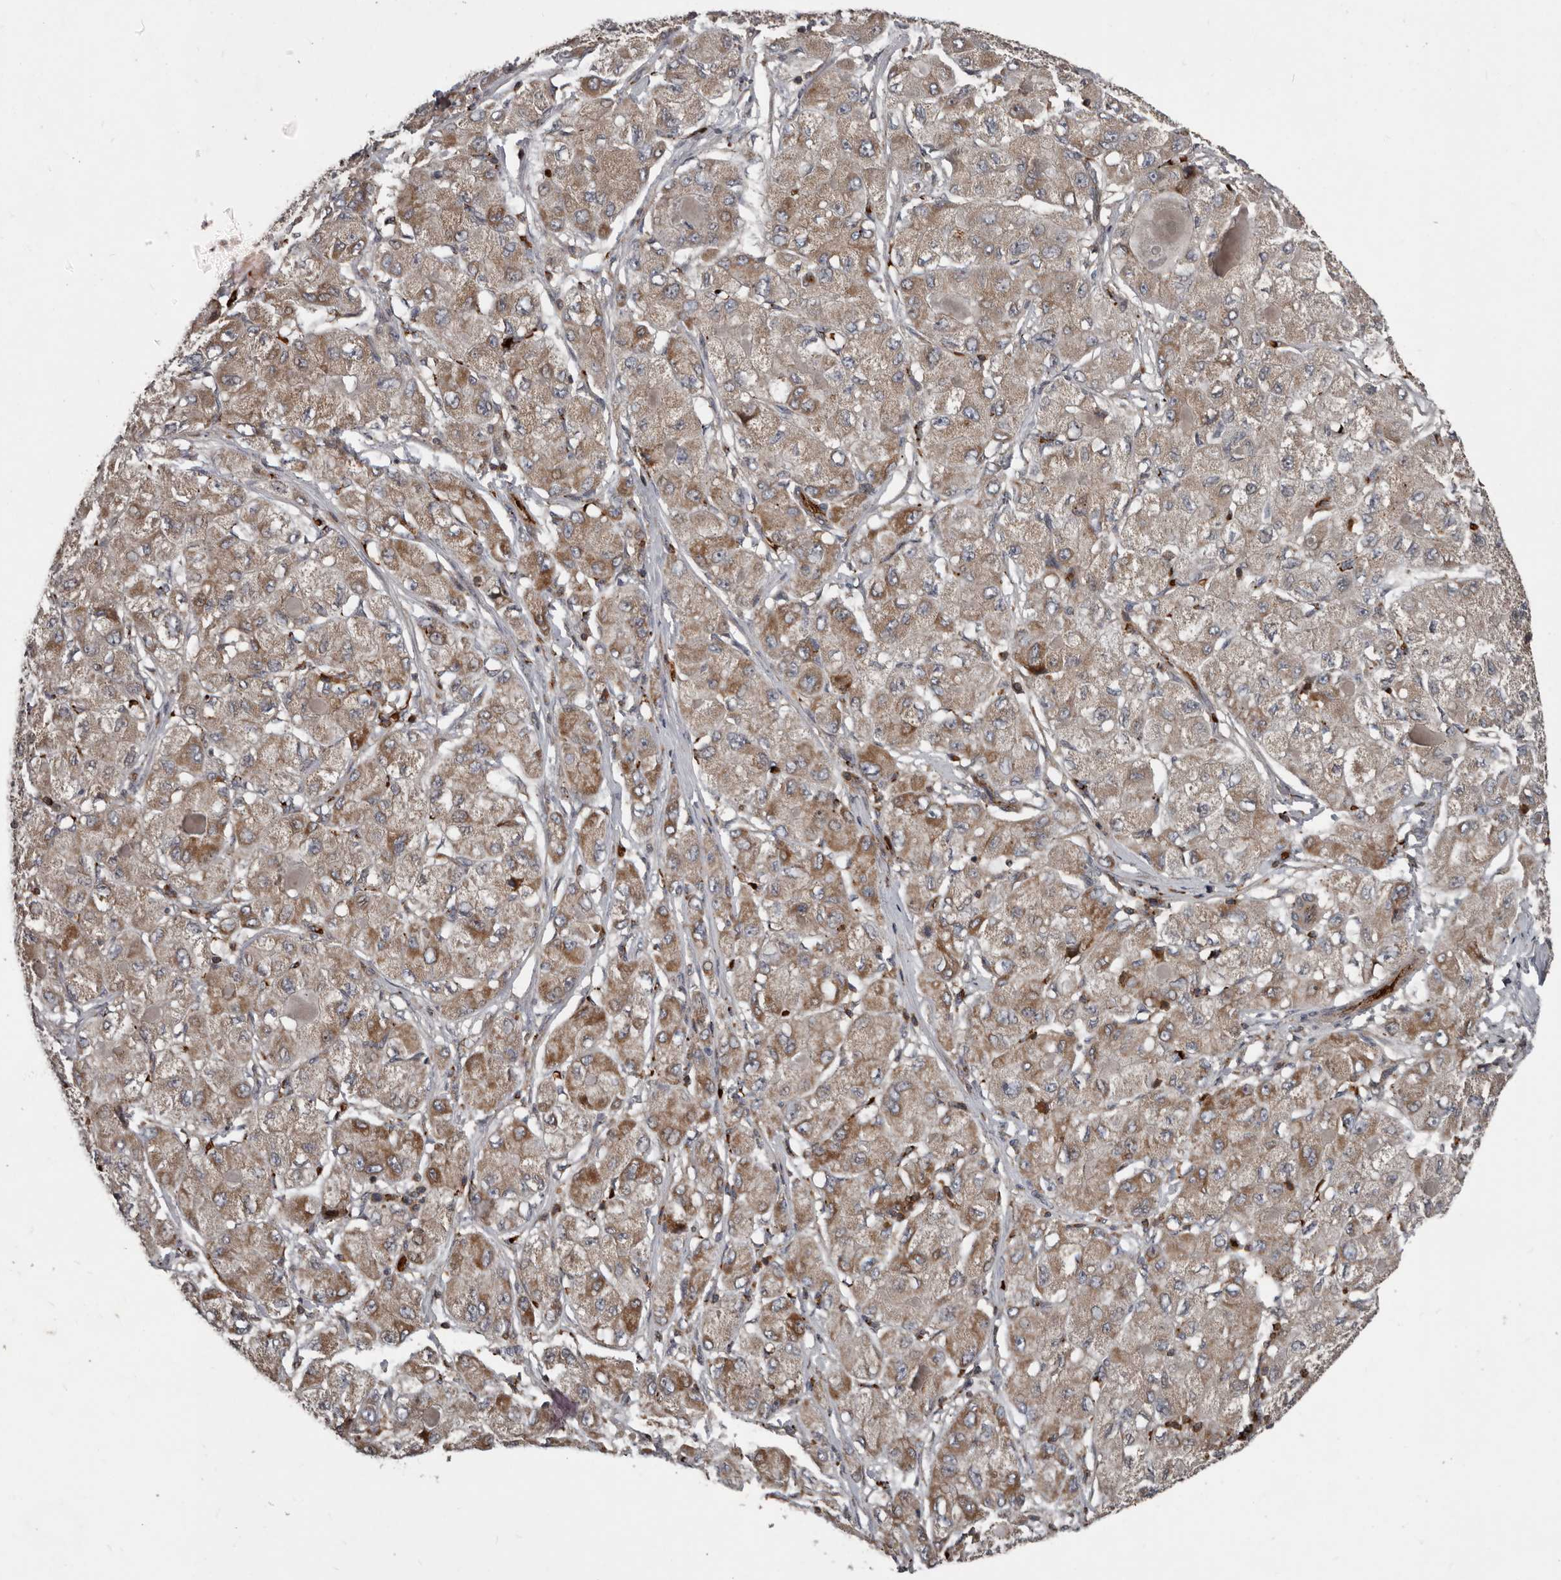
{"staining": {"intensity": "moderate", "quantity": ">75%", "location": "cytoplasmic/membranous"}, "tissue": "liver cancer", "cell_type": "Tumor cells", "image_type": "cancer", "snomed": [{"axis": "morphology", "description": "Carcinoma, Hepatocellular, NOS"}, {"axis": "topography", "description": "Liver"}], "caption": "Immunohistochemical staining of human liver cancer reveals medium levels of moderate cytoplasmic/membranous protein positivity in about >75% of tumor cells.", "gene": "FBXO31", "patient": {"sex": "male", "age": 80}}